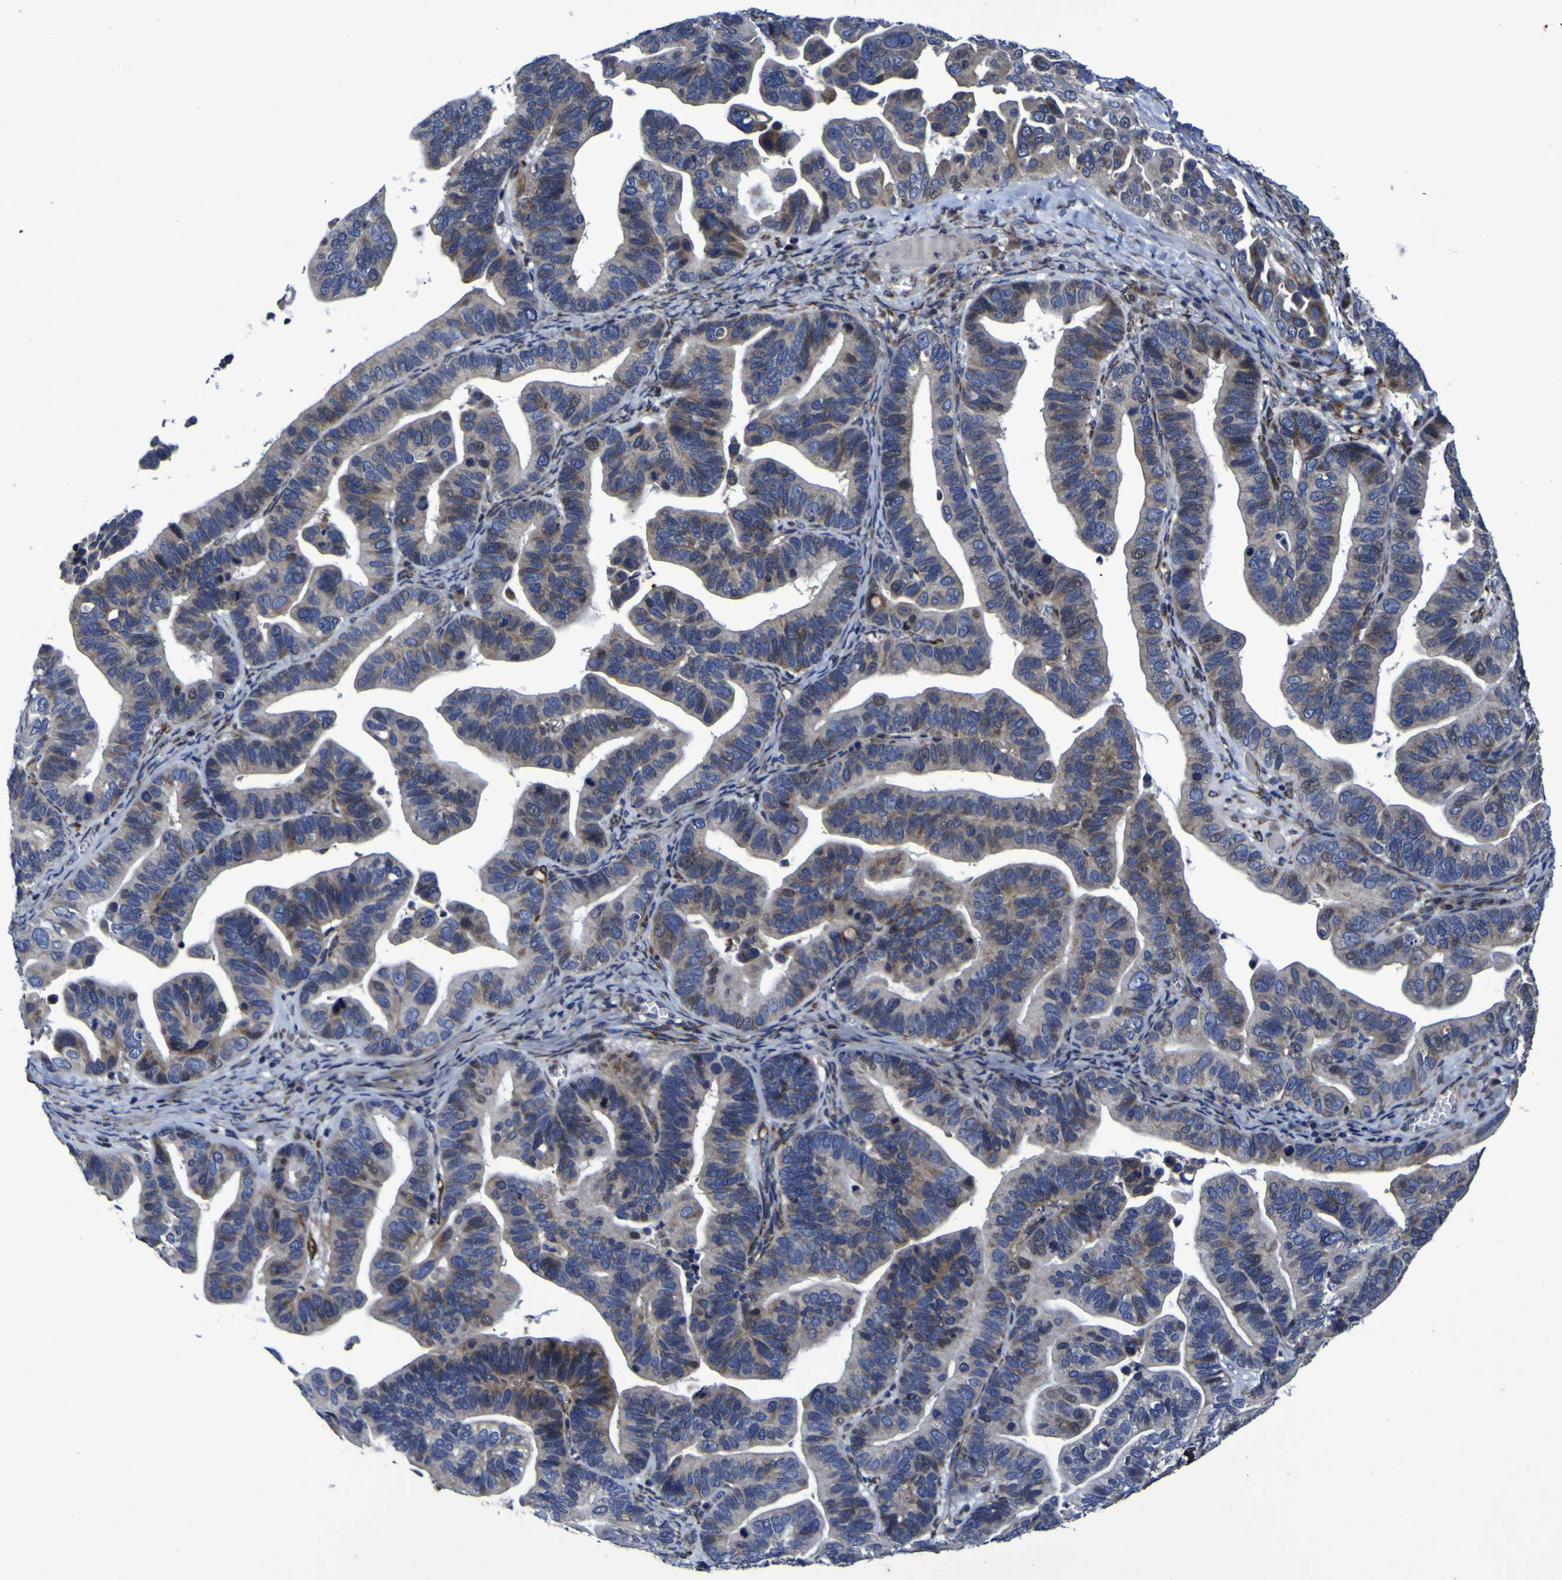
{"staining": {"intensity": "weak", "quantity": "25%-75%", "location": "cytoplasmic/membranous"}, "tissue": "ovarian cancer", "cell_type": "Tumor cells", "image_type": "cancer", "snomed": [{"axis": "morphology", "description": "Cystadenocarcinoma, serous, NOS"}, {"axis": "topography", "description": "Ovary"}], "caption": "Serous cystadenocarcinoma (ovarian) was stained to show a protein in brown. There is low levels of weak cytoplasmic/membranous positivity in about 25%-75% of tumor cells. The protein is stained brown, and the nuclei are stained in blue (DAB IHC with brightfield microscopy, high magnification).", "gene": "P3H1", "patient": {"sex": "female", "age": 56}}